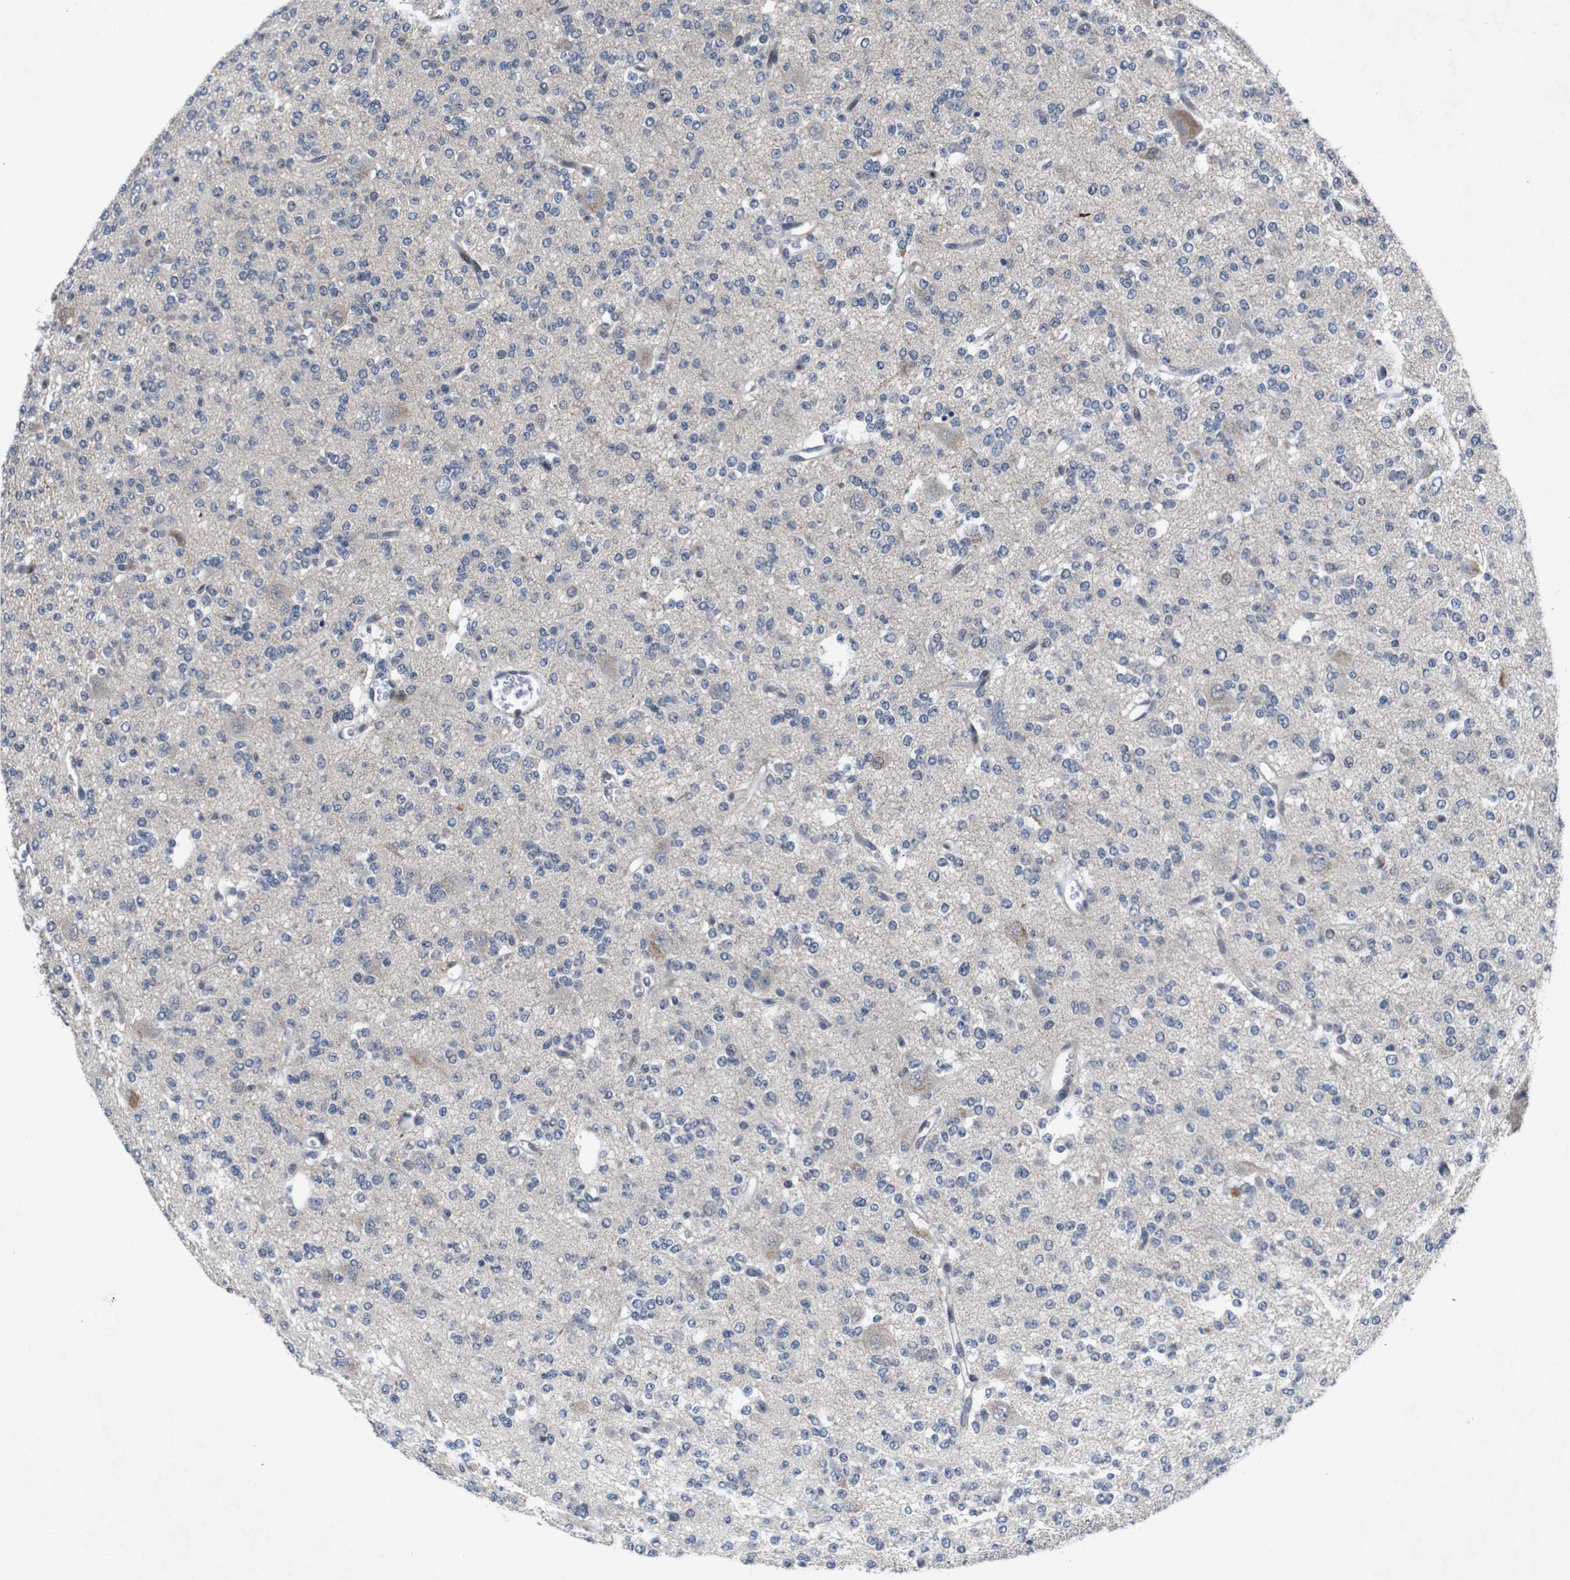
{"staining": {"intensity": "negative", "quantity": "none", "location": "none"}, "tissue": "glioma", "cell_type": "Tumor cells", "image_type": "cancer", "snomed": [{"axis": "morphology", "description": "Glioma, malignant, Low grade"}, {"axis": "topography", "description": "Brain"}], "caption": "A high-resolution micrograph shows IHC staining of glioma, which reveals no significant expression in tumor cells.", "gene": "AKT3", "patient": {"sex": "male", "age": 38}}